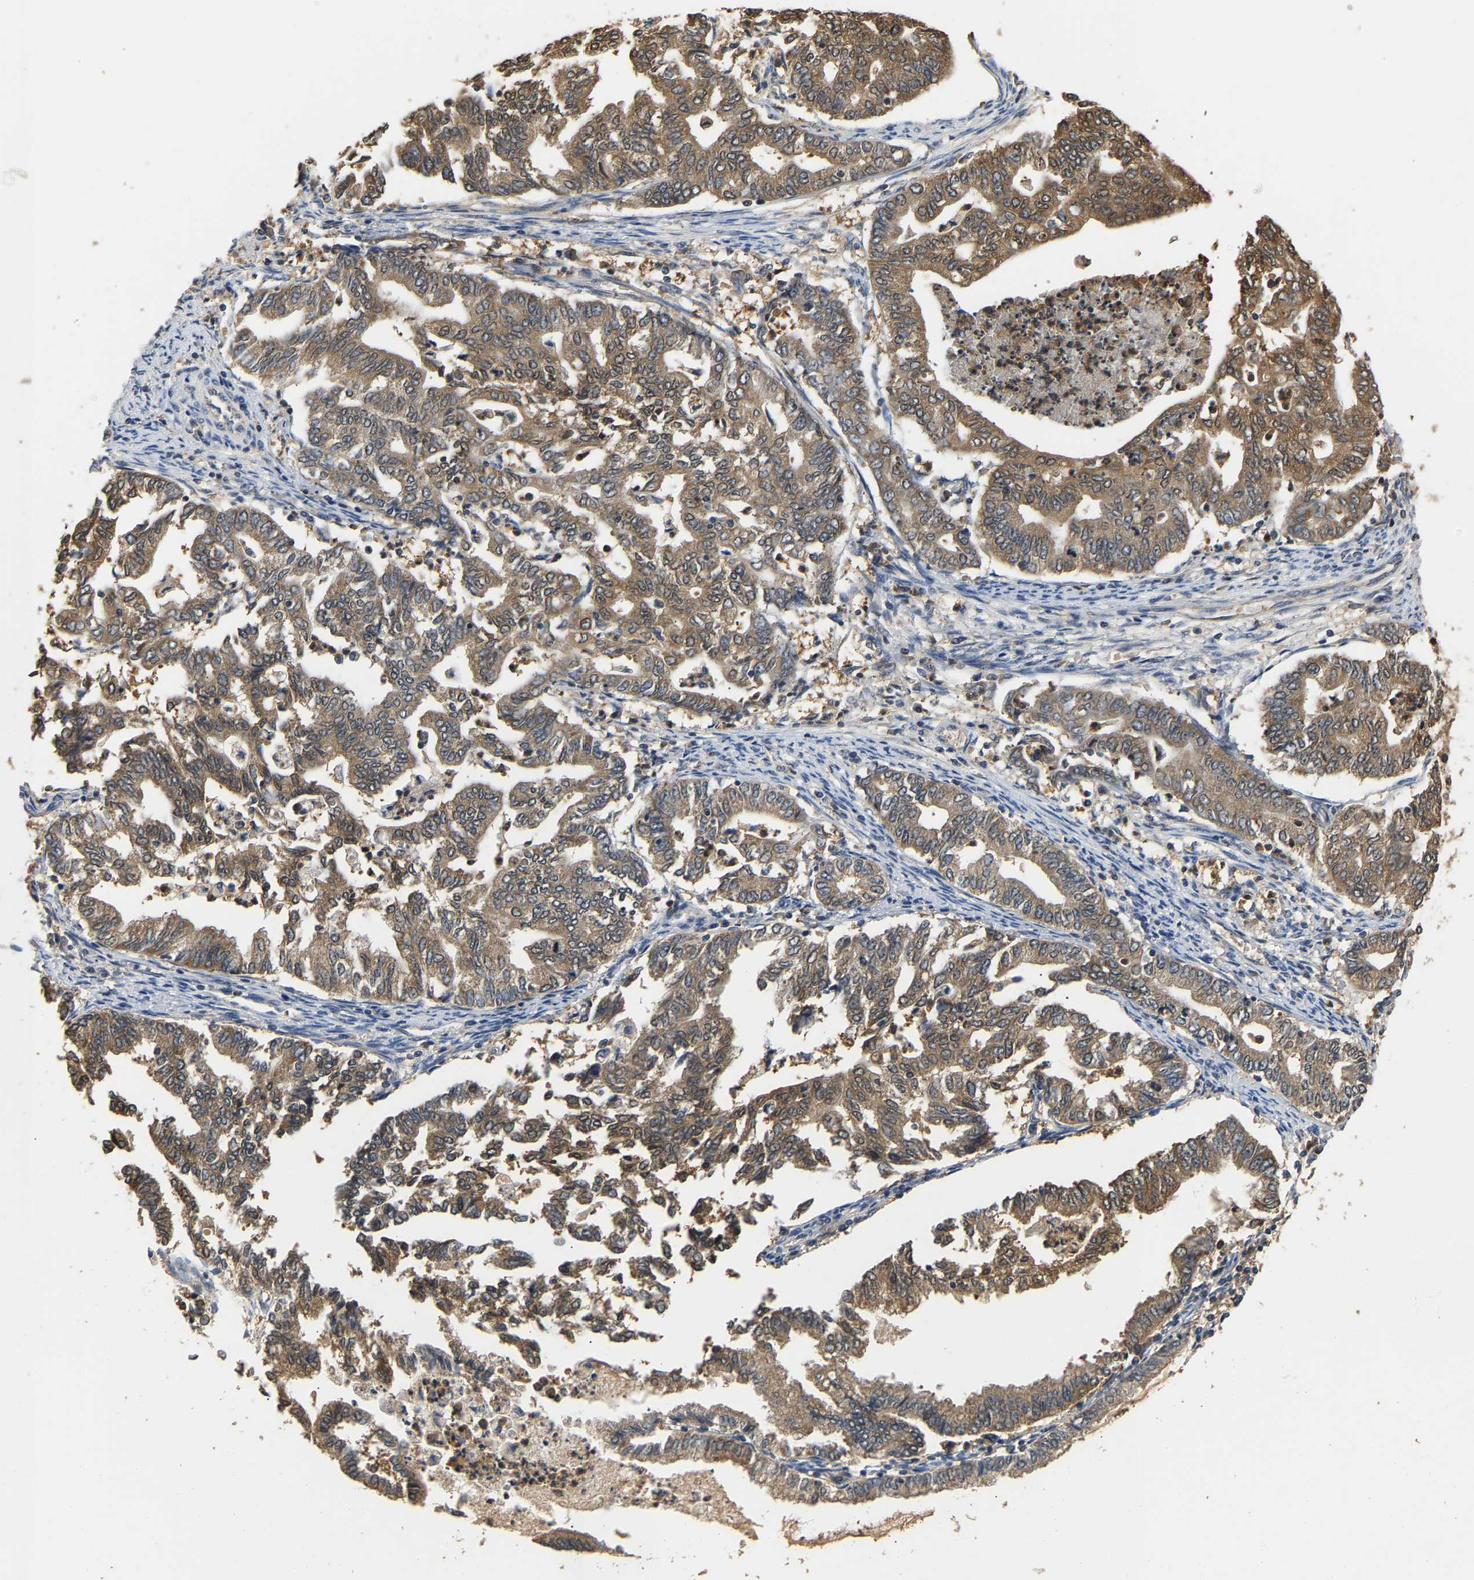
{"staining": {"intensity": "moderate", "quantity": ">75%", "location": "cytoplasmic/membranous"}, "tissue": "endometrial cancer", "cell_type": "Tumor cells", "image_type": "cancer", "snomed": [{"axis": "morphology", "description": "Adenocarcinoma, NOS"}, {"axis": "topography", "description": "Endometrium"}], "caption": "Immunohistochemistry histopathology image of neoplastic tissue: endometrial adenocarcinoma stained using immunohistochemistry shows medium levels of moderate protein expression localized specifically in the cytoplasmic/membranous of tumor cells, appearing as a cytoplasmic/membranous brown color.", "gene": "GPI", "patient": {"sex": "female", "age": 79}}